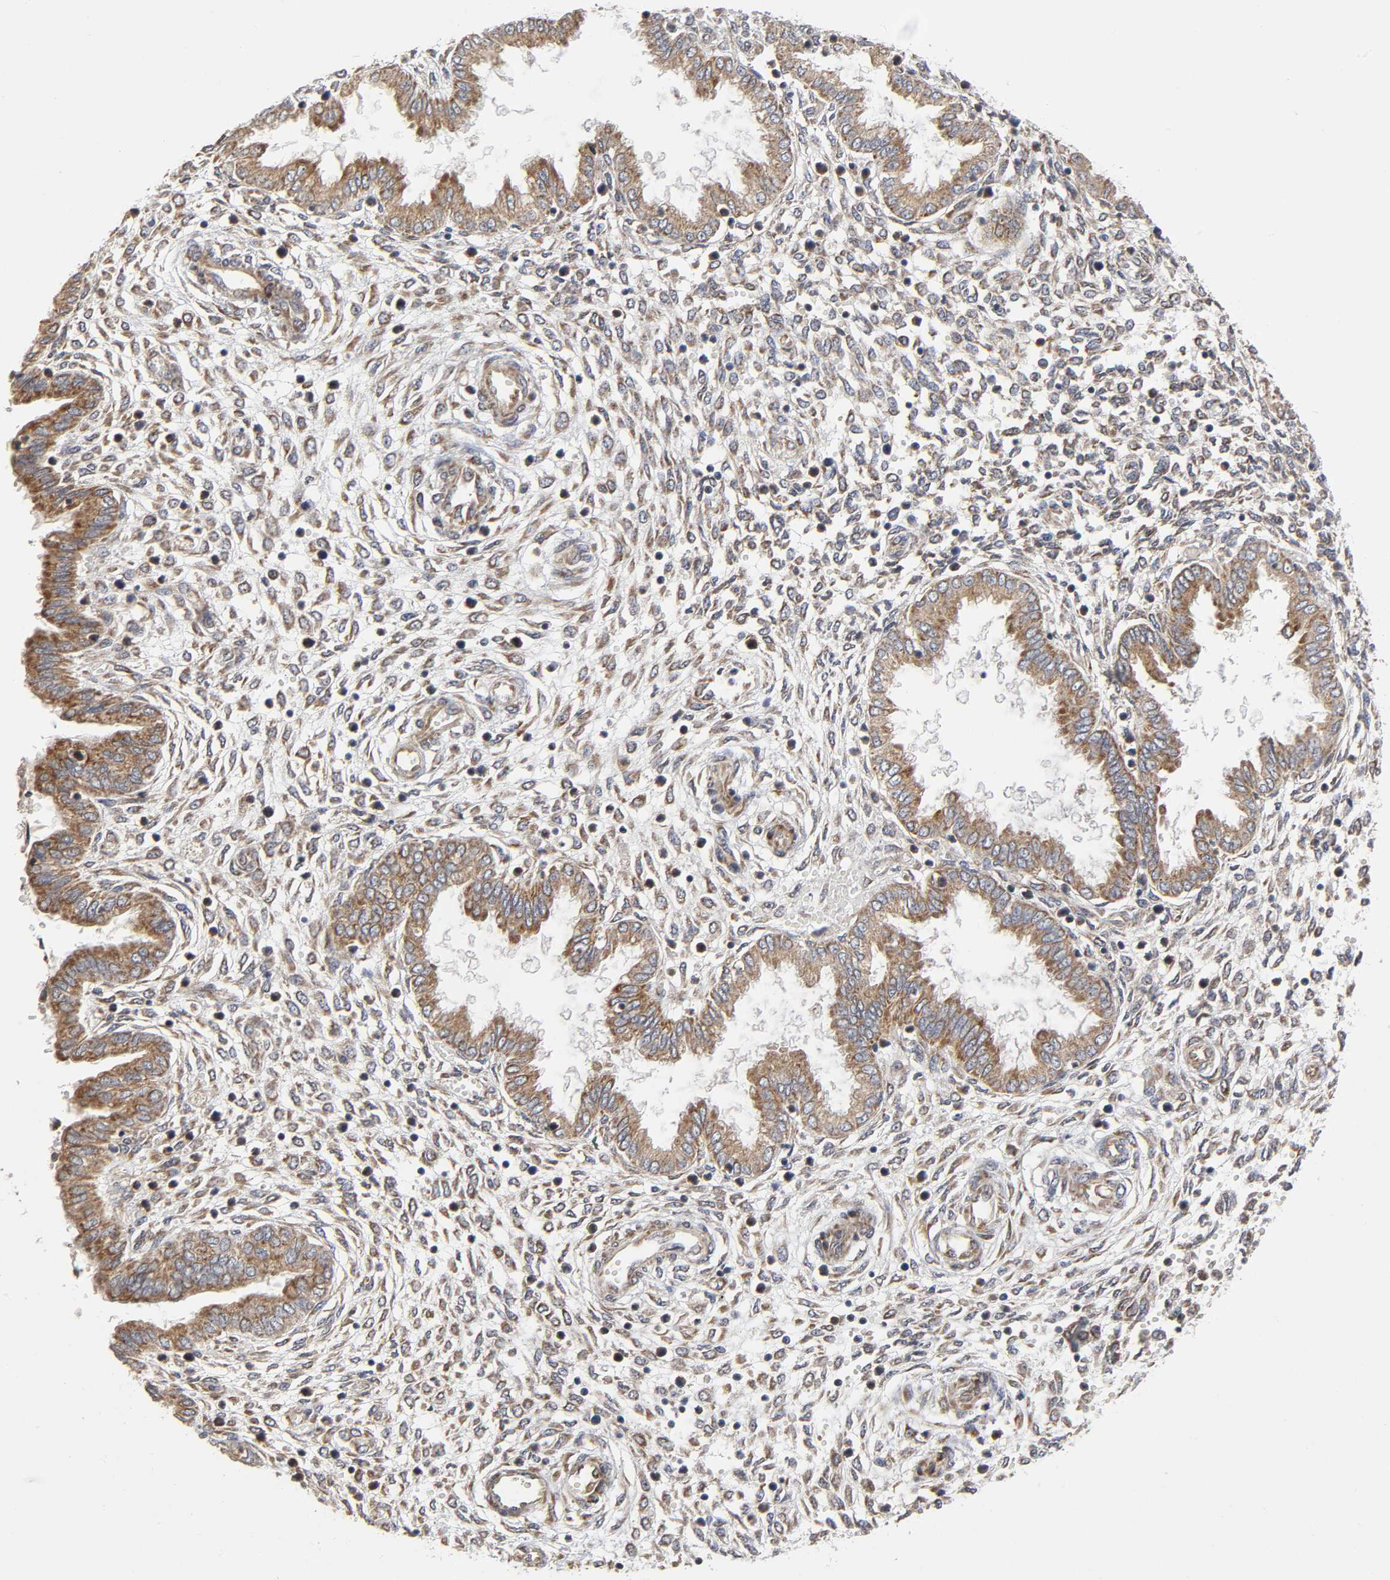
{"staining": {"intensity": "moderate", "quantity": ">75%", "location": "cytoplasmic/membranous"}, "tissue": "endometrium", "cell_type": "Cells in endometrial stroma", "image_type": "normal", "snomed": [{"axis": "morphology", "description": "Normal tissue, NOS"}, {"axis": "topography", "description": "Endometrium"}], "caption": "Immunohistochemistry (IHC) photomicrograph of normal human endometrium stained for a protein (brown), which exhibits medium levels of moderate cytoplasmic/membranous expression in about >75% of cells in endometrial stroma.", "gene": "SLC30A9", "patient": {"sex": "female", "age": 33}}